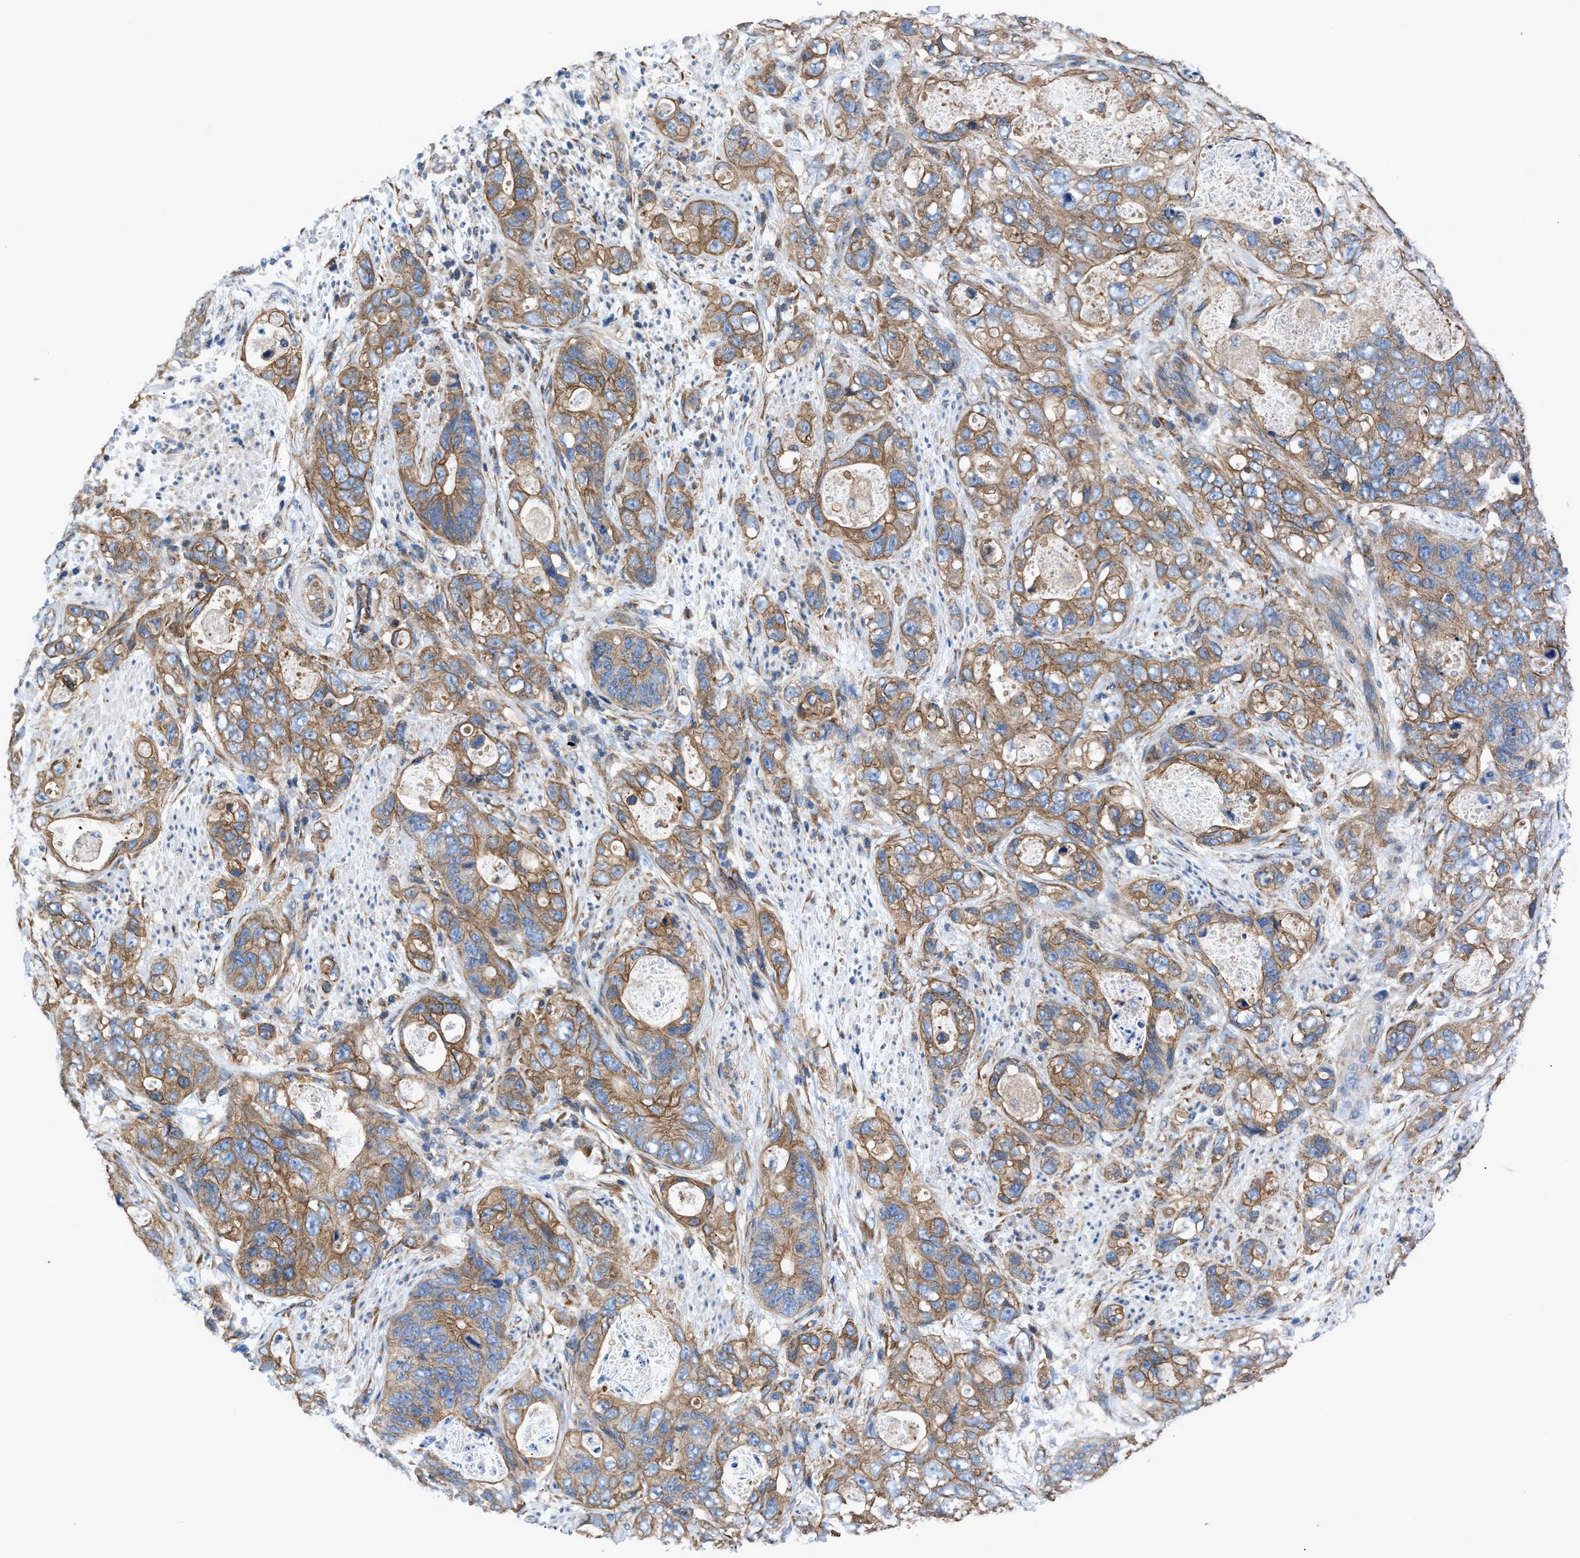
{"staining": {"intensity": "moderate", "quantity": ">75%", "location": "cytoplasmic/membranous"}, "tissue": "stomach cancer", "cell_type": "Tumor cells", "image_type": "cancer", "snomed": [{"axis": "morphology", "description": "Adenocarcinoma, NOS"}, {"axis": "topography", "description": "Stomach"}], "caption": "This histopathology image reveals immunohistochemistry (IHC) staining of stomach adenocarcinoma, with medium moderate cytoplasmic/membranous positivity in about >75% of tumor cells.", "gene": "DMAC1", "patient": {"sex": "female", "age": 89}}